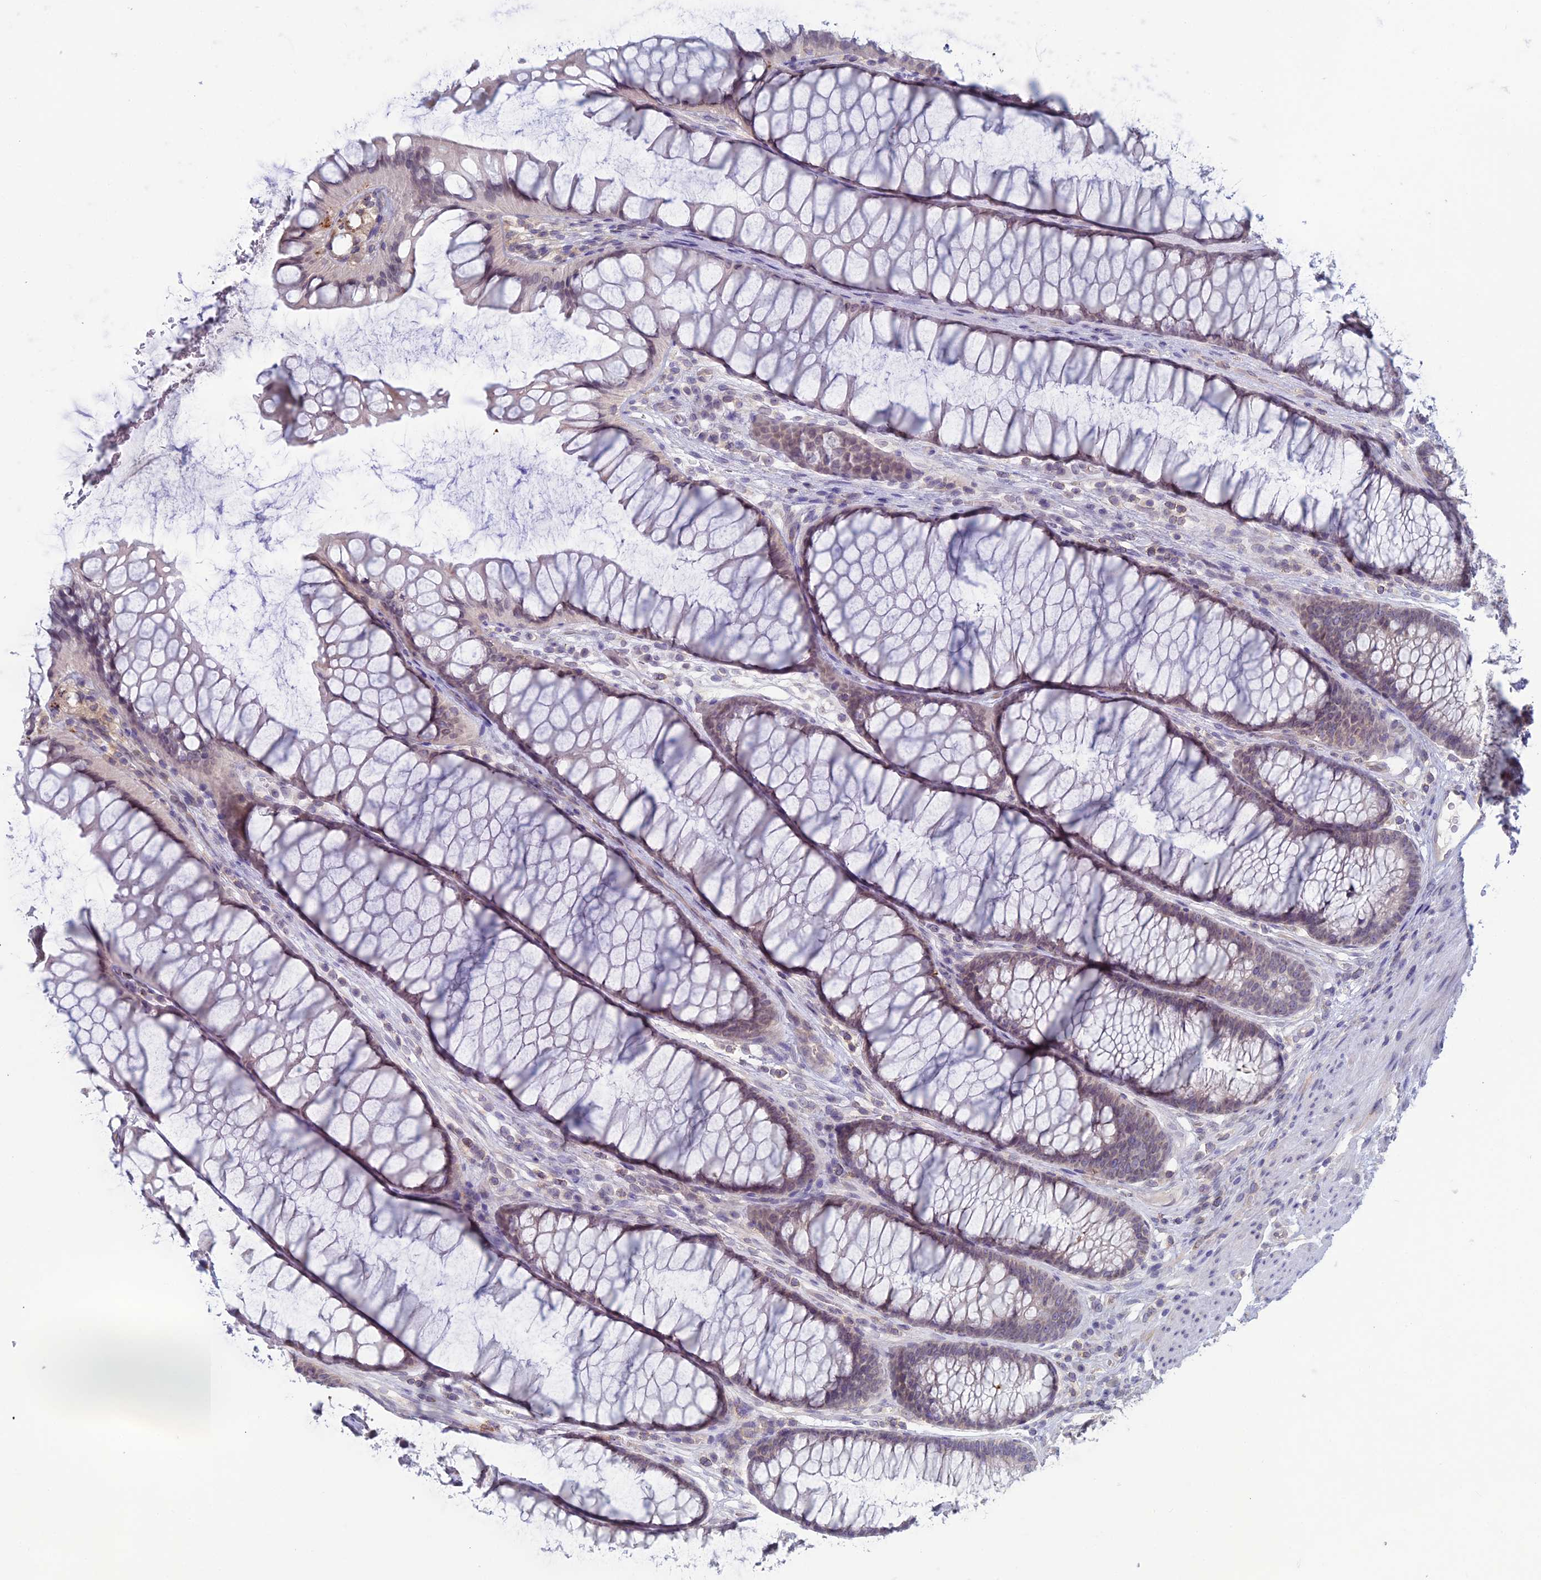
{"staining": {"intensity": "negative", "quantity": "none", "location": "none"}, "tissue": "colon", "cell_type": "Endothelial cells", "image_type": "normal", "snomed": [{"axis": "morphology", "description": "Normal tissue, NOS"}, {"axis": "topography", "description": "Colon"}], "caption": "Image shows no protein expression in endothelial cells of unremarkable colon. (DAB immunohistochemistry, high magnification).", "gene": "WDR46", "patient": {"sex": "female", "age": 82}}